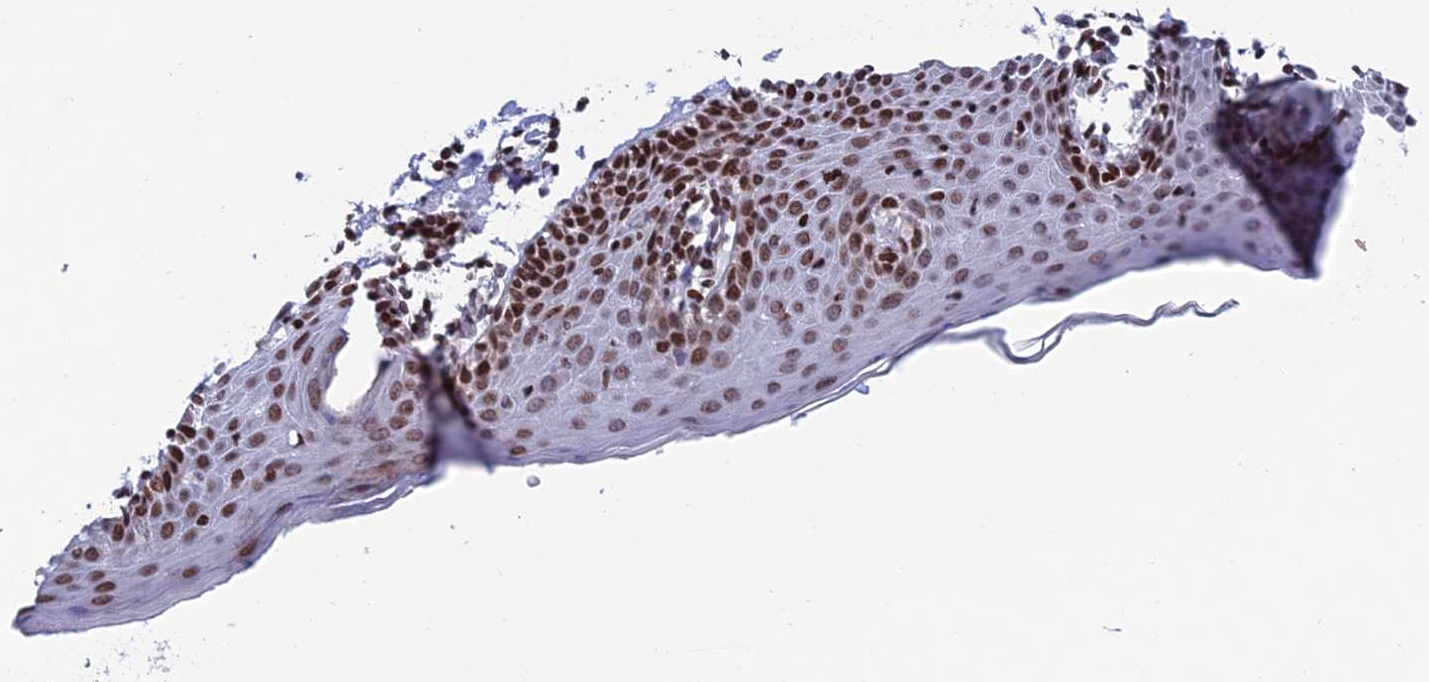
{"staining": {"intensity": "strong", "quantity": "25%-75%", "location": "cytoplasmic/membranous,nuclear"}, "tissue": "skin", "cell_type": "Epidermal cells", "image_type": "normal", "snomed": [{"axis": "morphology", "description": "Normal tissue, NOS"}, {"axis": "topography", "description": "Vulva"}], "caption": "Normal skin reveals strong cytoplasmic/membranous,nuclear expression in about 25%-75% of epidermal cells, visualized by immunohistochemistry. (brown staining indicates protein expression, while blue staining denotes nuclei).", "gene": "AFF3", "patient": {"sex": "female", "age": 66}}